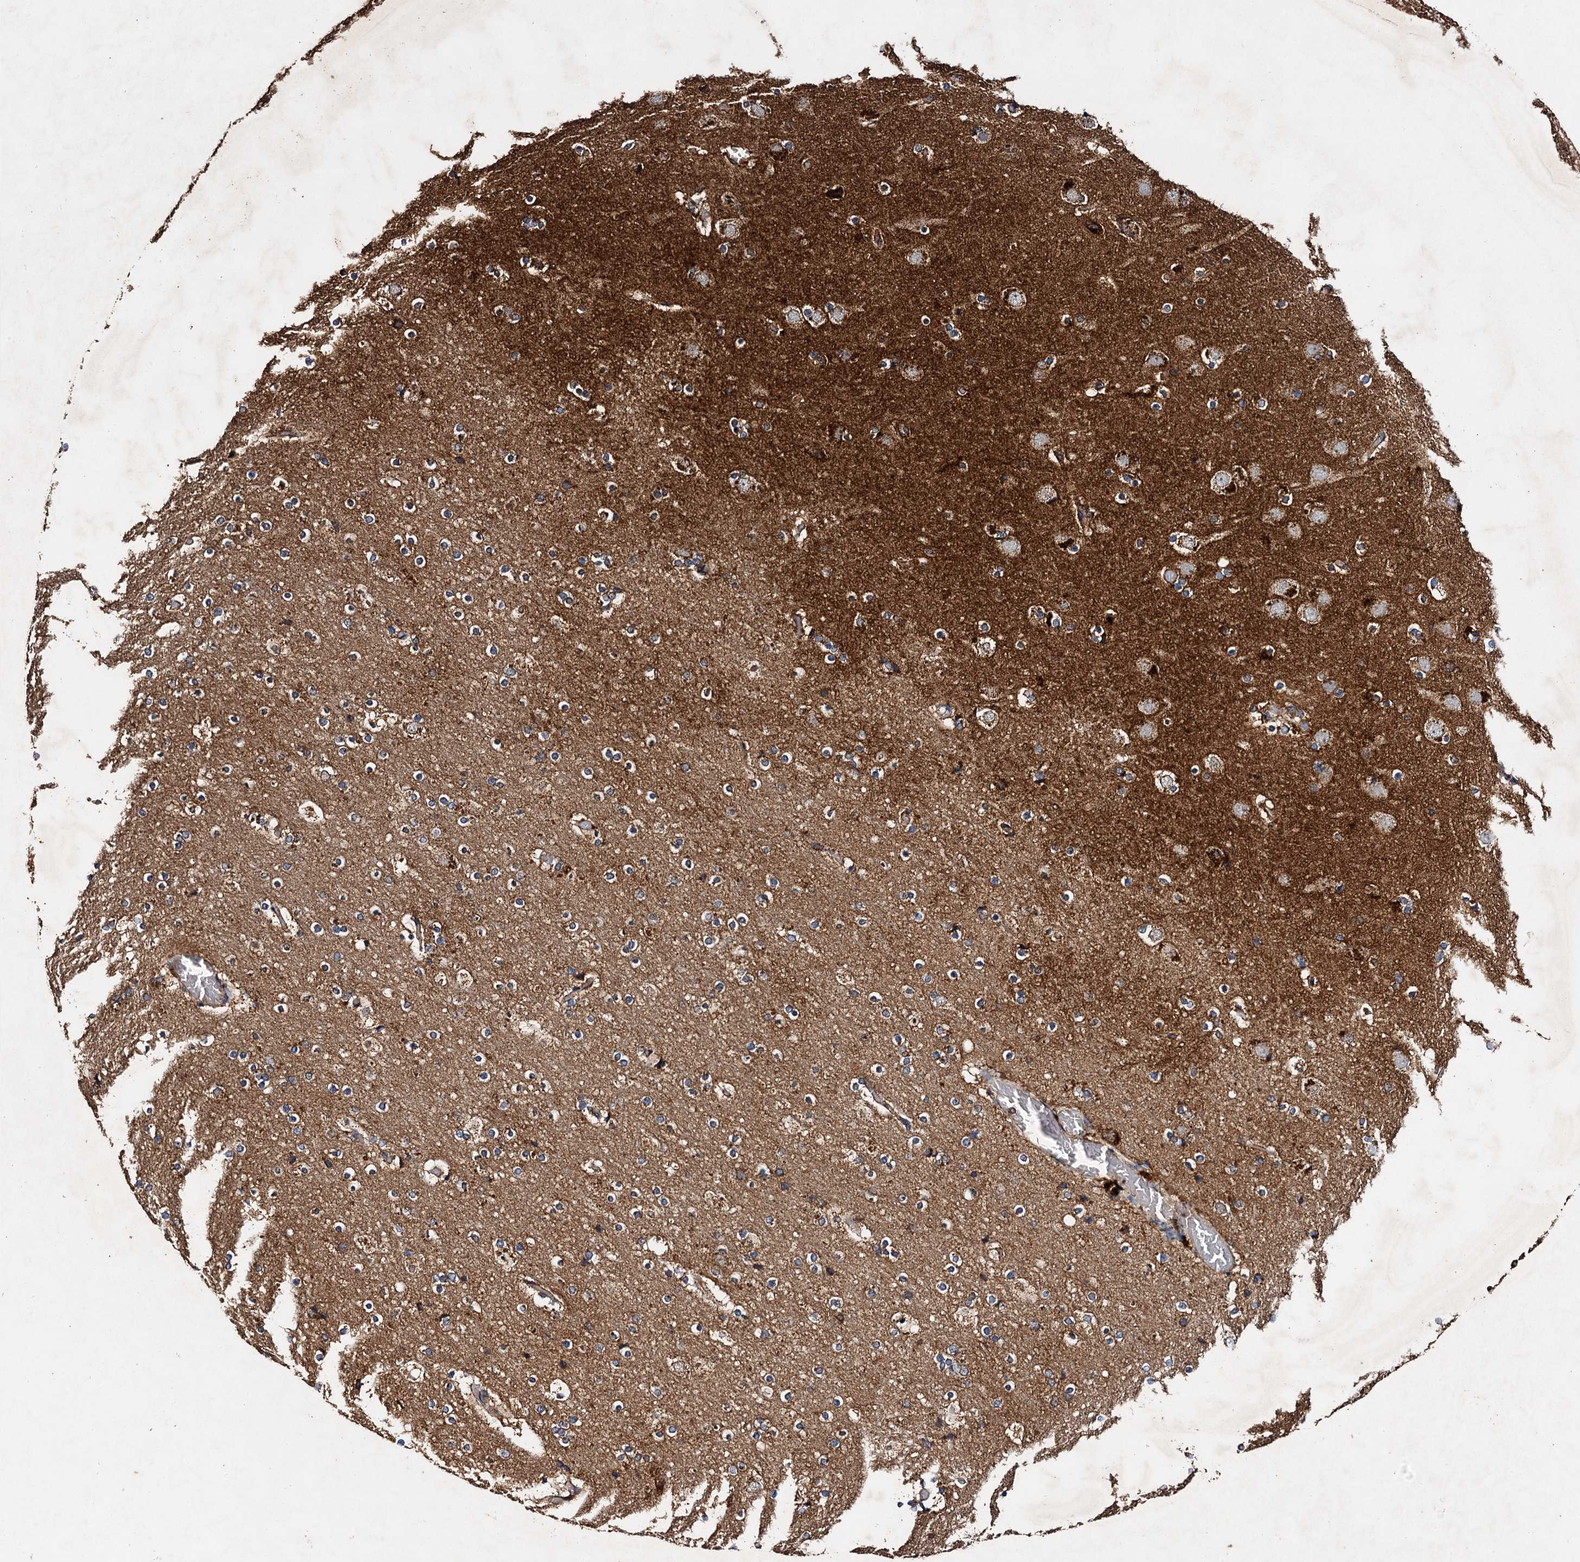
{"staining": {"intensity": "weak", "quantity": ">75%", "location": "cytoplasmic/membranous"}, "tissue": "cerebral cortex", "cell_type": "Endothelial cells", "image_type": "normal", "snomed": [{"axis": "morphology", "description": "Normal tissue, NOS"}, {"axis": "topography", "description": "Cerebral cortex"}], "caption": "DAB (3,3'-diaminobenzidine) immunohistochemical staining of benign cerebral cortex shows weak cytoplasmic/membranous protein positivity in about >75% of endothelial cells. (DAB (3,3'-diaminobenzidine) IHC, brown staining for protein, blue staining for nuclei).", "gene": "NDUFA13", "patient": {"sex": "male", "age": 57}}